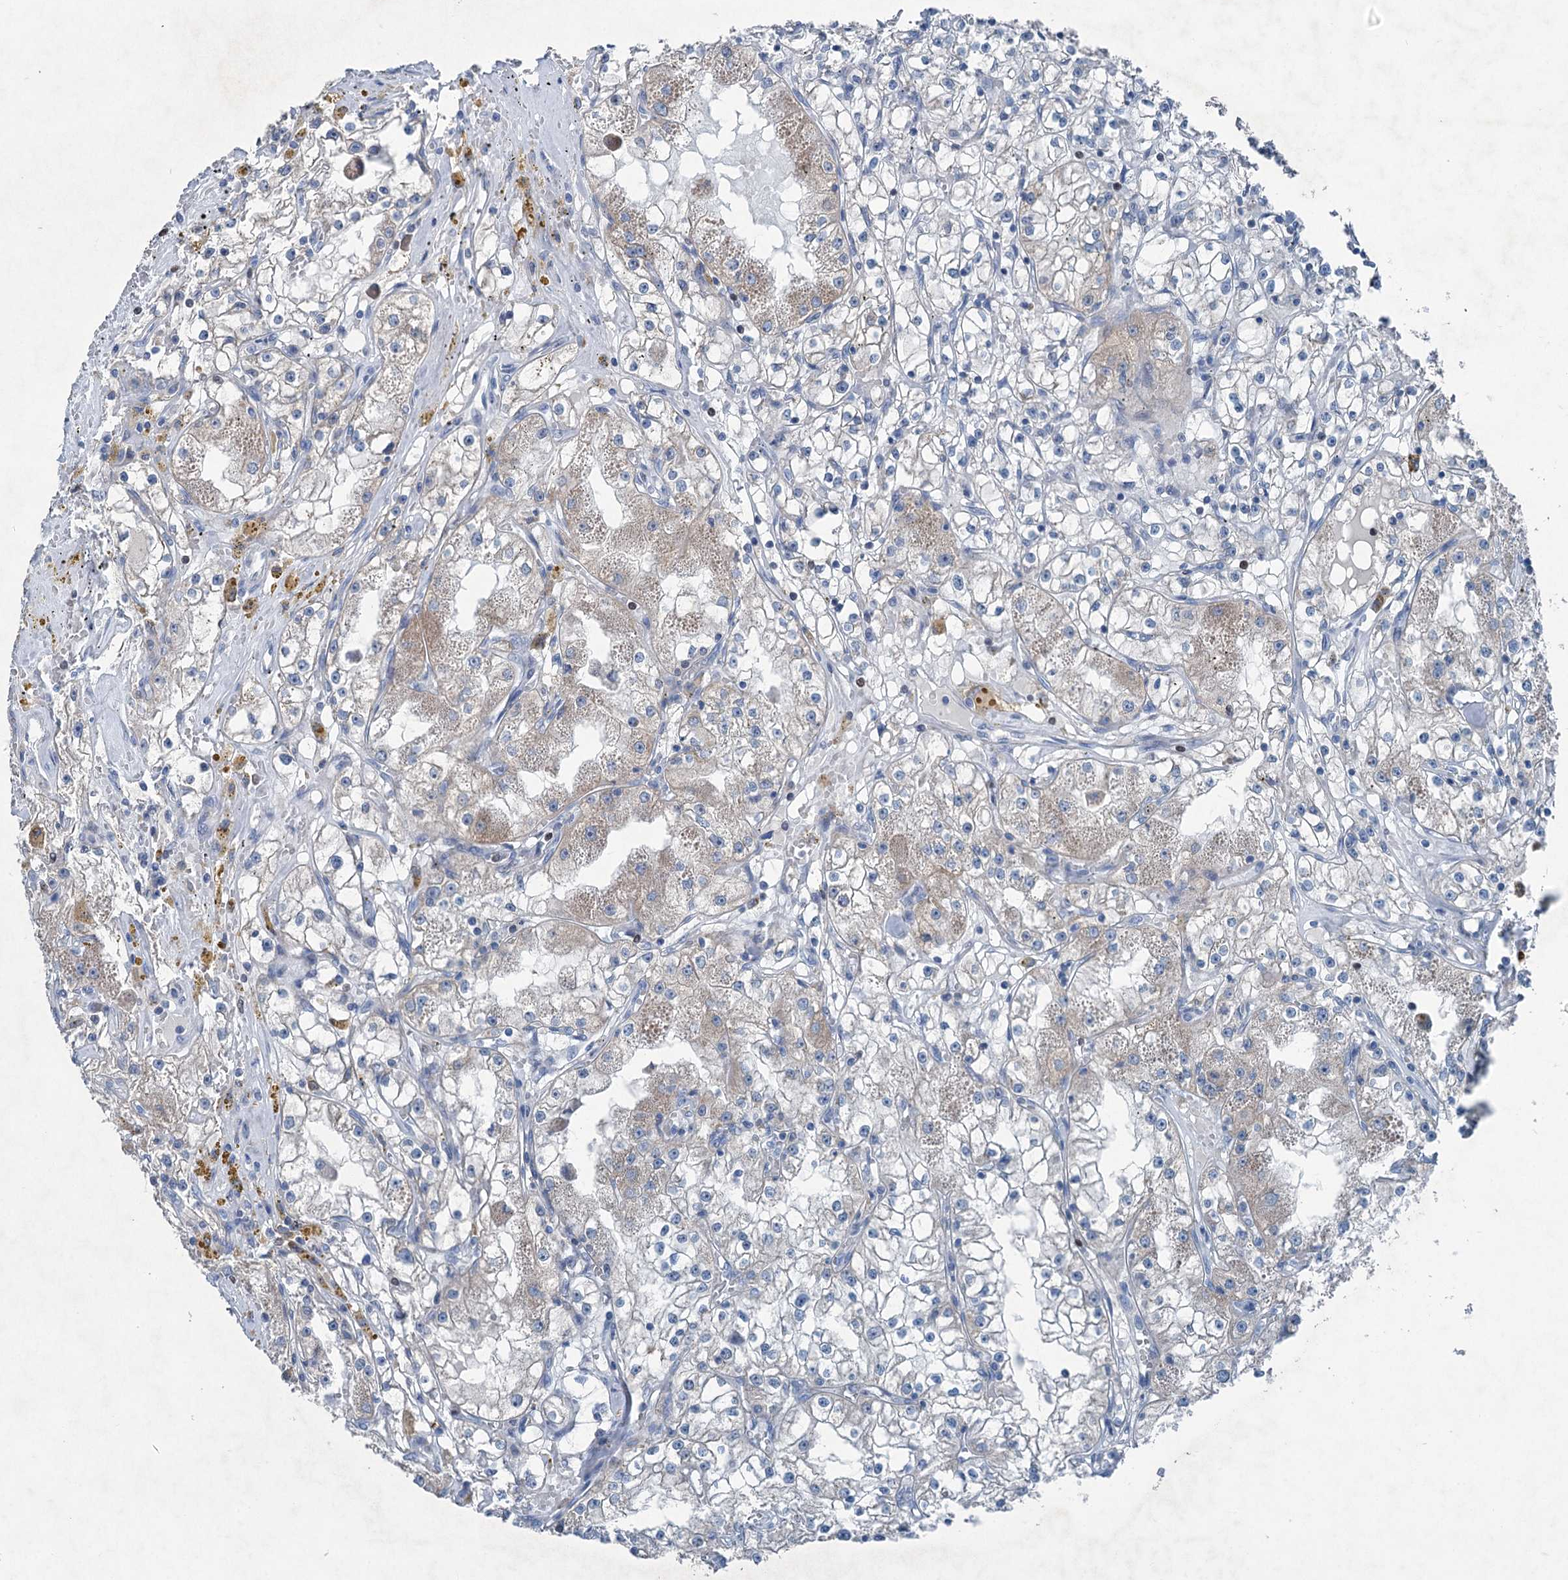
{"staining": {"intensity": "weak", "quantity": "<25%", "location": "cytoplasmic/membranous"}, "tissue": "renal cancer", "cell_type": "Tumor cells", "image_type": "cancer", "snomed": [{"axis": "morphology", "description": "Adenocarcinoma, NOS"}, {"axis": "topography", "description": "Kidney"}], "caption": "Immunohistochemistry of human renal cancer displays no expression in tumor cells. The staining was performed using DAB (3,3'-diaminobenzidine) to visualize the protein expression in brown, while the nuclei were stained in blue with hematoxylin (Magnification: 20x).", "gene": "ELP4", "patient": {"sex": "male", "age": 56}}